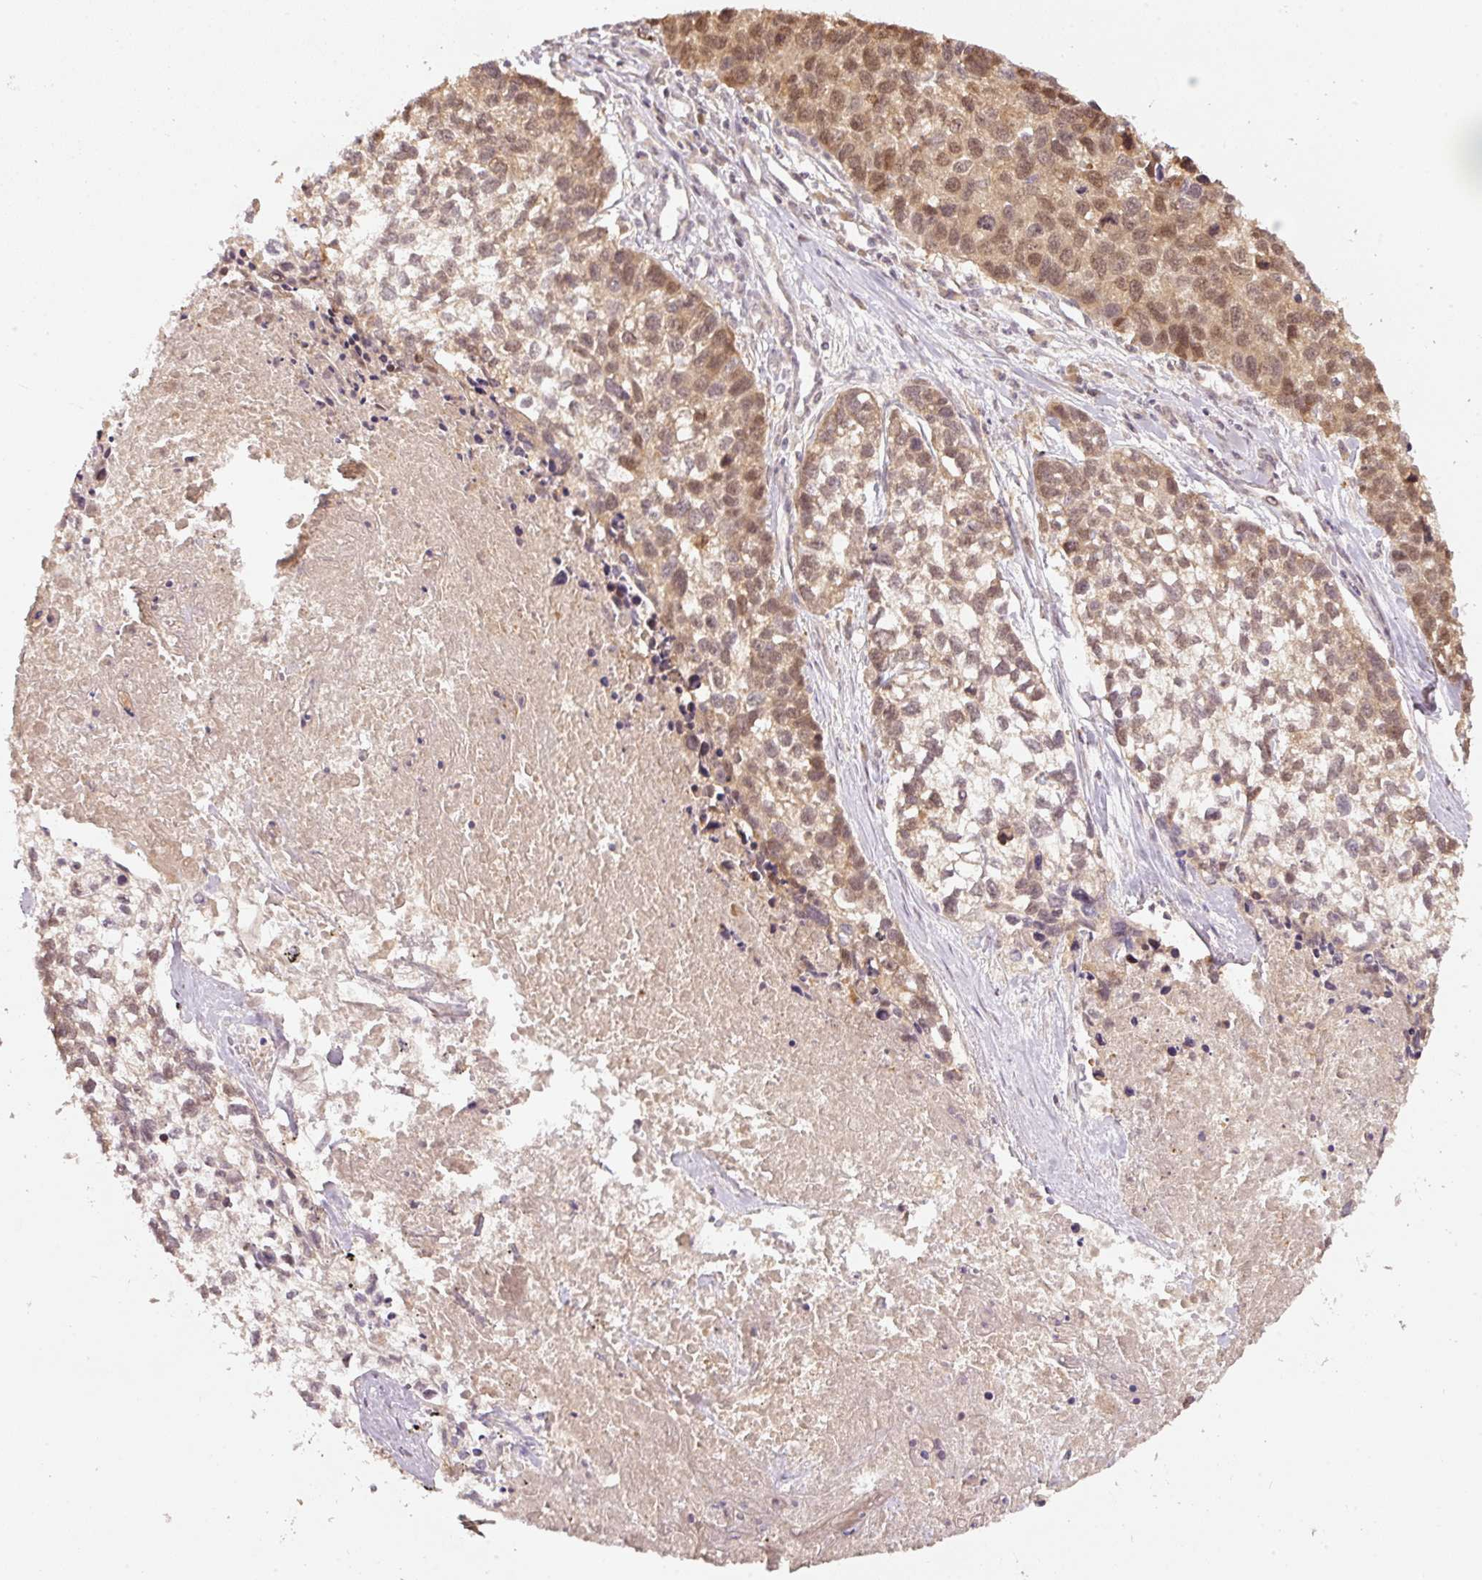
{"staining": {"intensity": "moderate", "quantity": ">75%", "location": "cytoplasmic/membranous,nuclear"}, "tissue": "lung cancer", "cell_type": "Tumor cells", "image_type": "cancer", "snomed": [{"axis": "morphology", "description": "Squamous cell carcinoma, NOS"}, {"axis": "topography", "description": "Lung"}], "caption": "Lung cancer was stained to show a protein in brown. There is medium levels of moderate cytoplasmic/membranous and nuclear positivity in approximately >75% of tumor cells. (Stains: DAB (3,3'-diaminobenzidine) in brown, nuclei in blue, Microscopy: brightfield microscopy at high magnification).", "gene": "PCDHB1", "patient": {"sex": "male", "age": 74}}